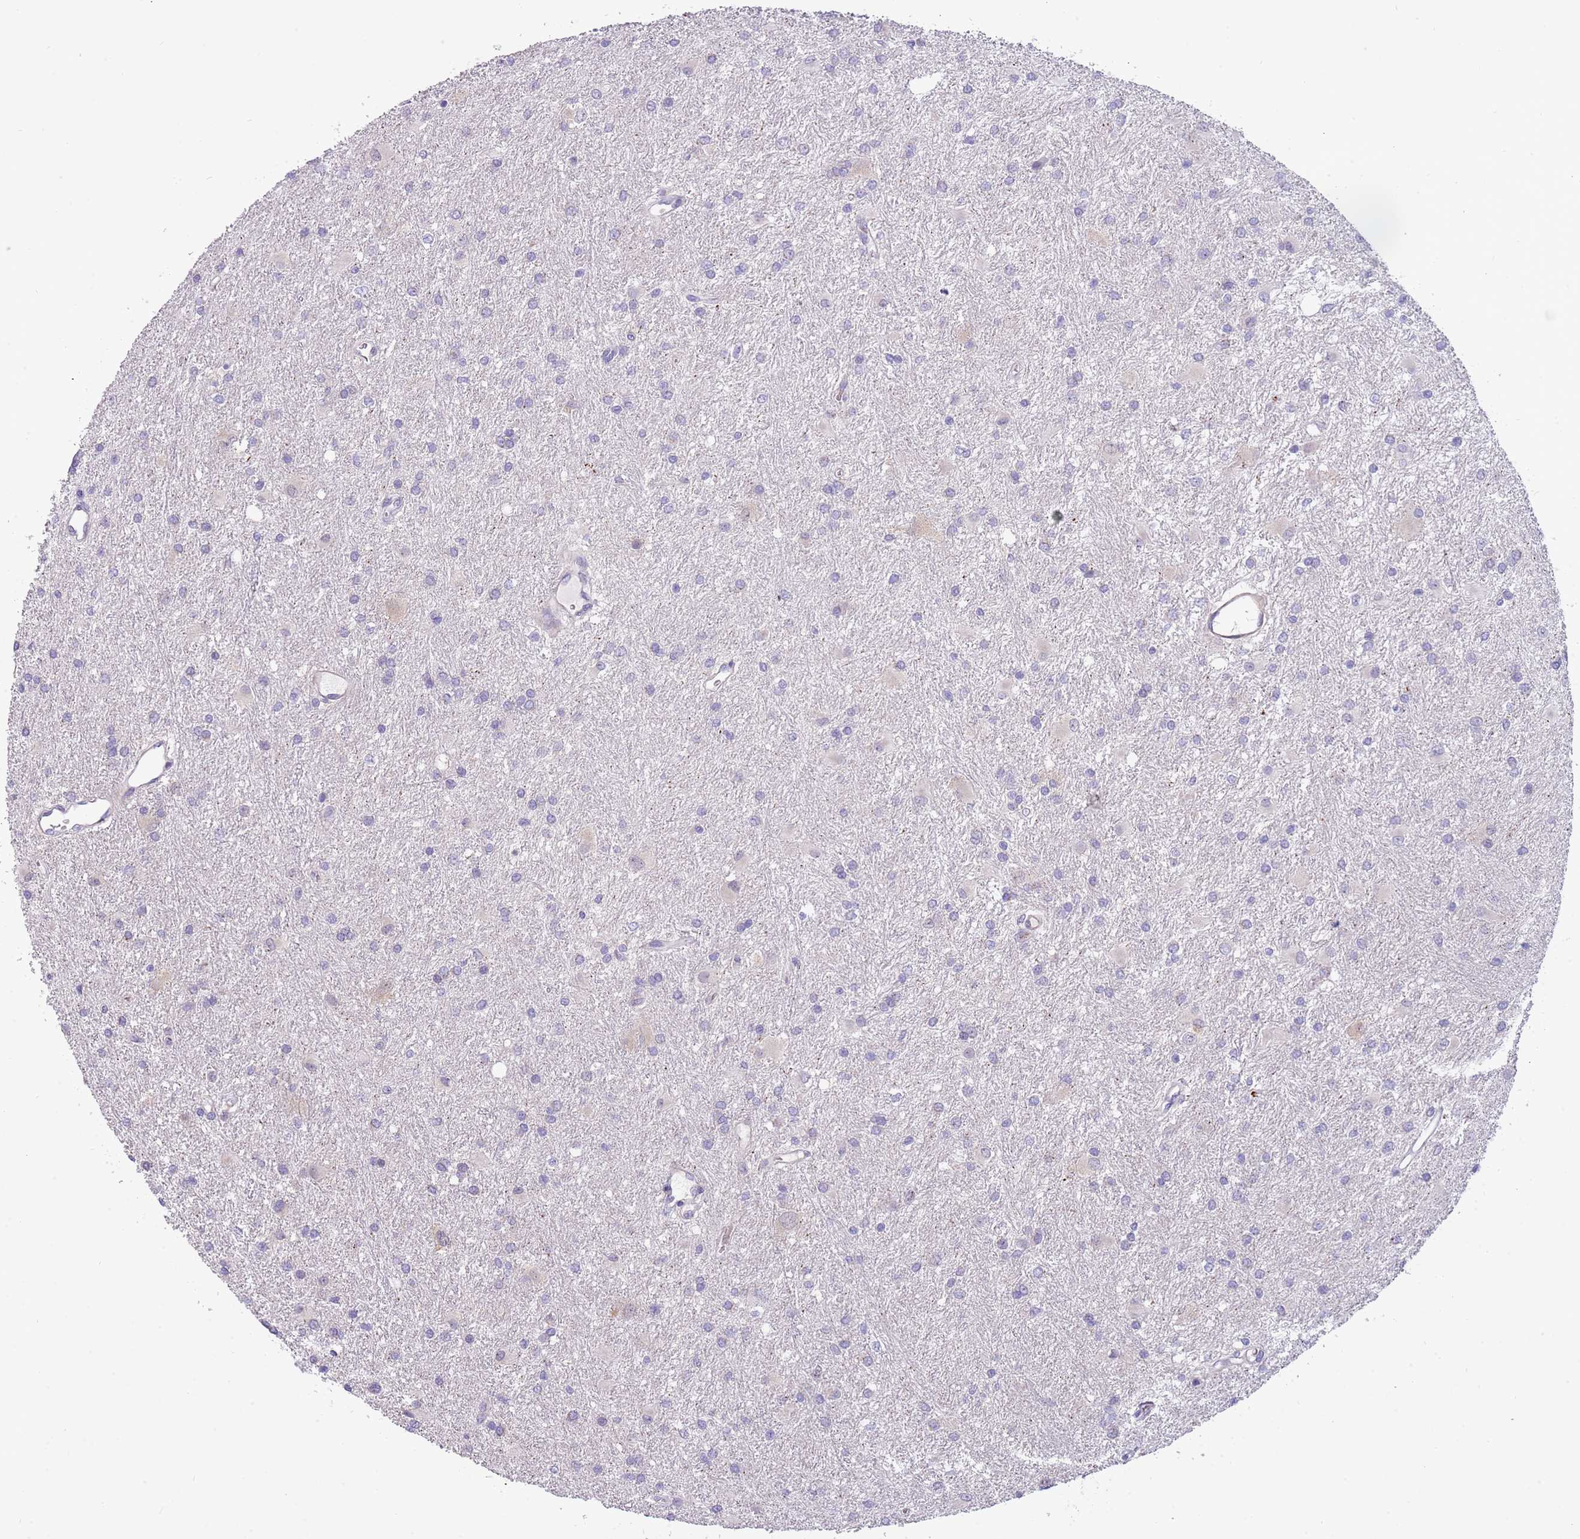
{"staining": {"intensity": "negative", "quantity": "none", "location": "none"}, "tissue": "glioma", "cell_type": "Tumor cells", "image_type": "cancer", "snomed": [{"axis": "morphology", "description": "Glioma, malignant, High grade"}, {"axis": "topography", "description": "Brain"}], "caption": "DAB (3,3'-diaminobenzidine) immunohistochemical staining of human malignant glioma (high-grade) reveals no significant expression in tumor cells. (Stains: DAB immunohistochemistry with hematoxylin counter stain, Microscopy: brightfield microscopy at high magnification).", "gene": "ITGB6", "patient": {"sex": "female", "age": 50}}